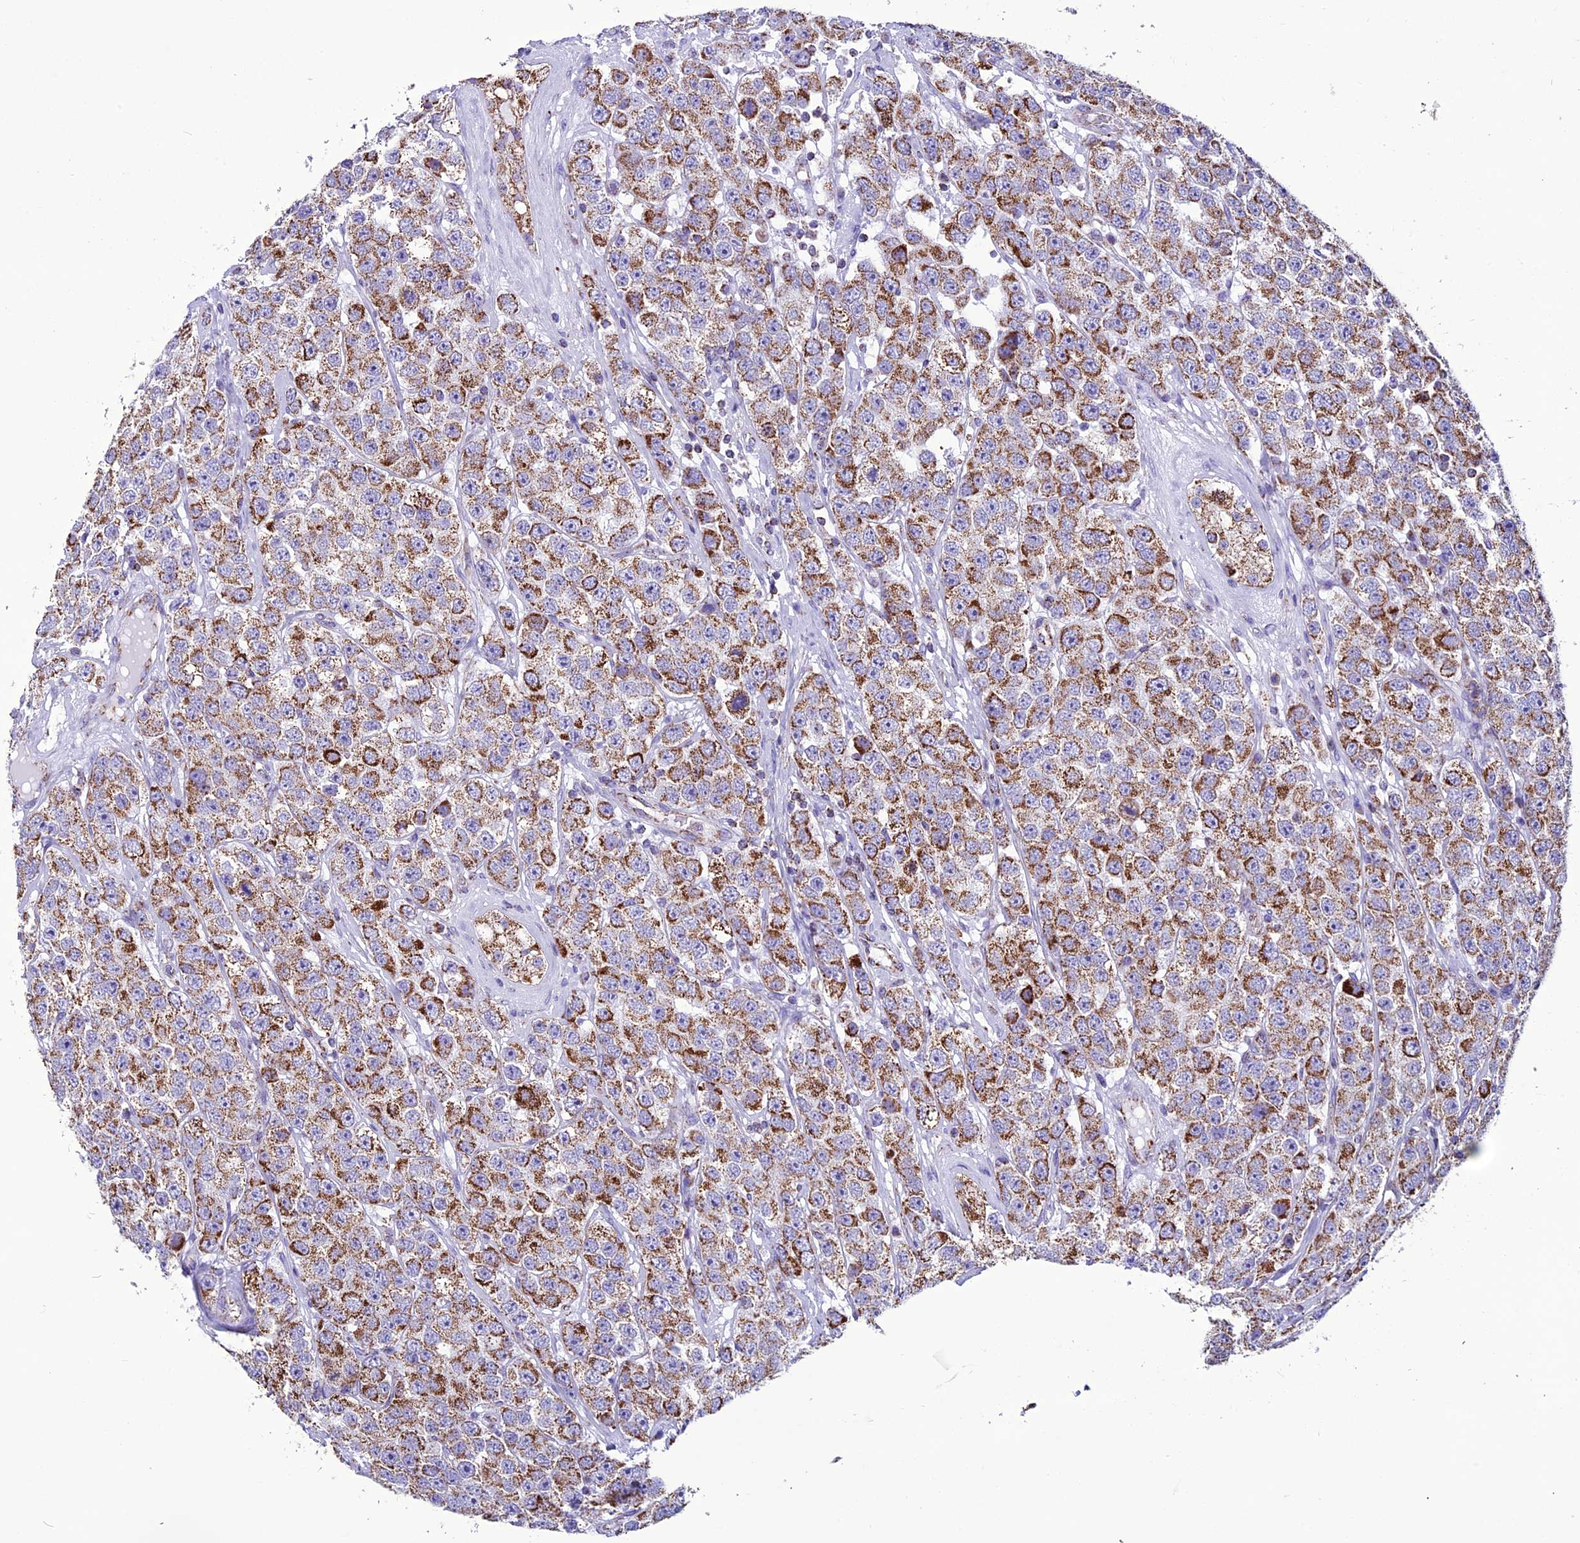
{"staining": {"intensity": "moderate", "quantity": ">75%", "location": "cytoplasmic/membranous"}, "tissue": "testis cancer", "cell_type": "Tumor cells", "image_type": "cancer", "snomed": [{"axis": "morphology", "description": "Seminoma, NOS"}, {"axis": "topography", "description": "Testis"}], "caption": "High-power microscopy captured an IHC micrograph of testis cancer (seminoma), revealing moderate cytoplasmic/membranous staining in about >75% of tumor cells.", "gene": "ICA1L", "patient": {"sex": "male", "age": 28}}